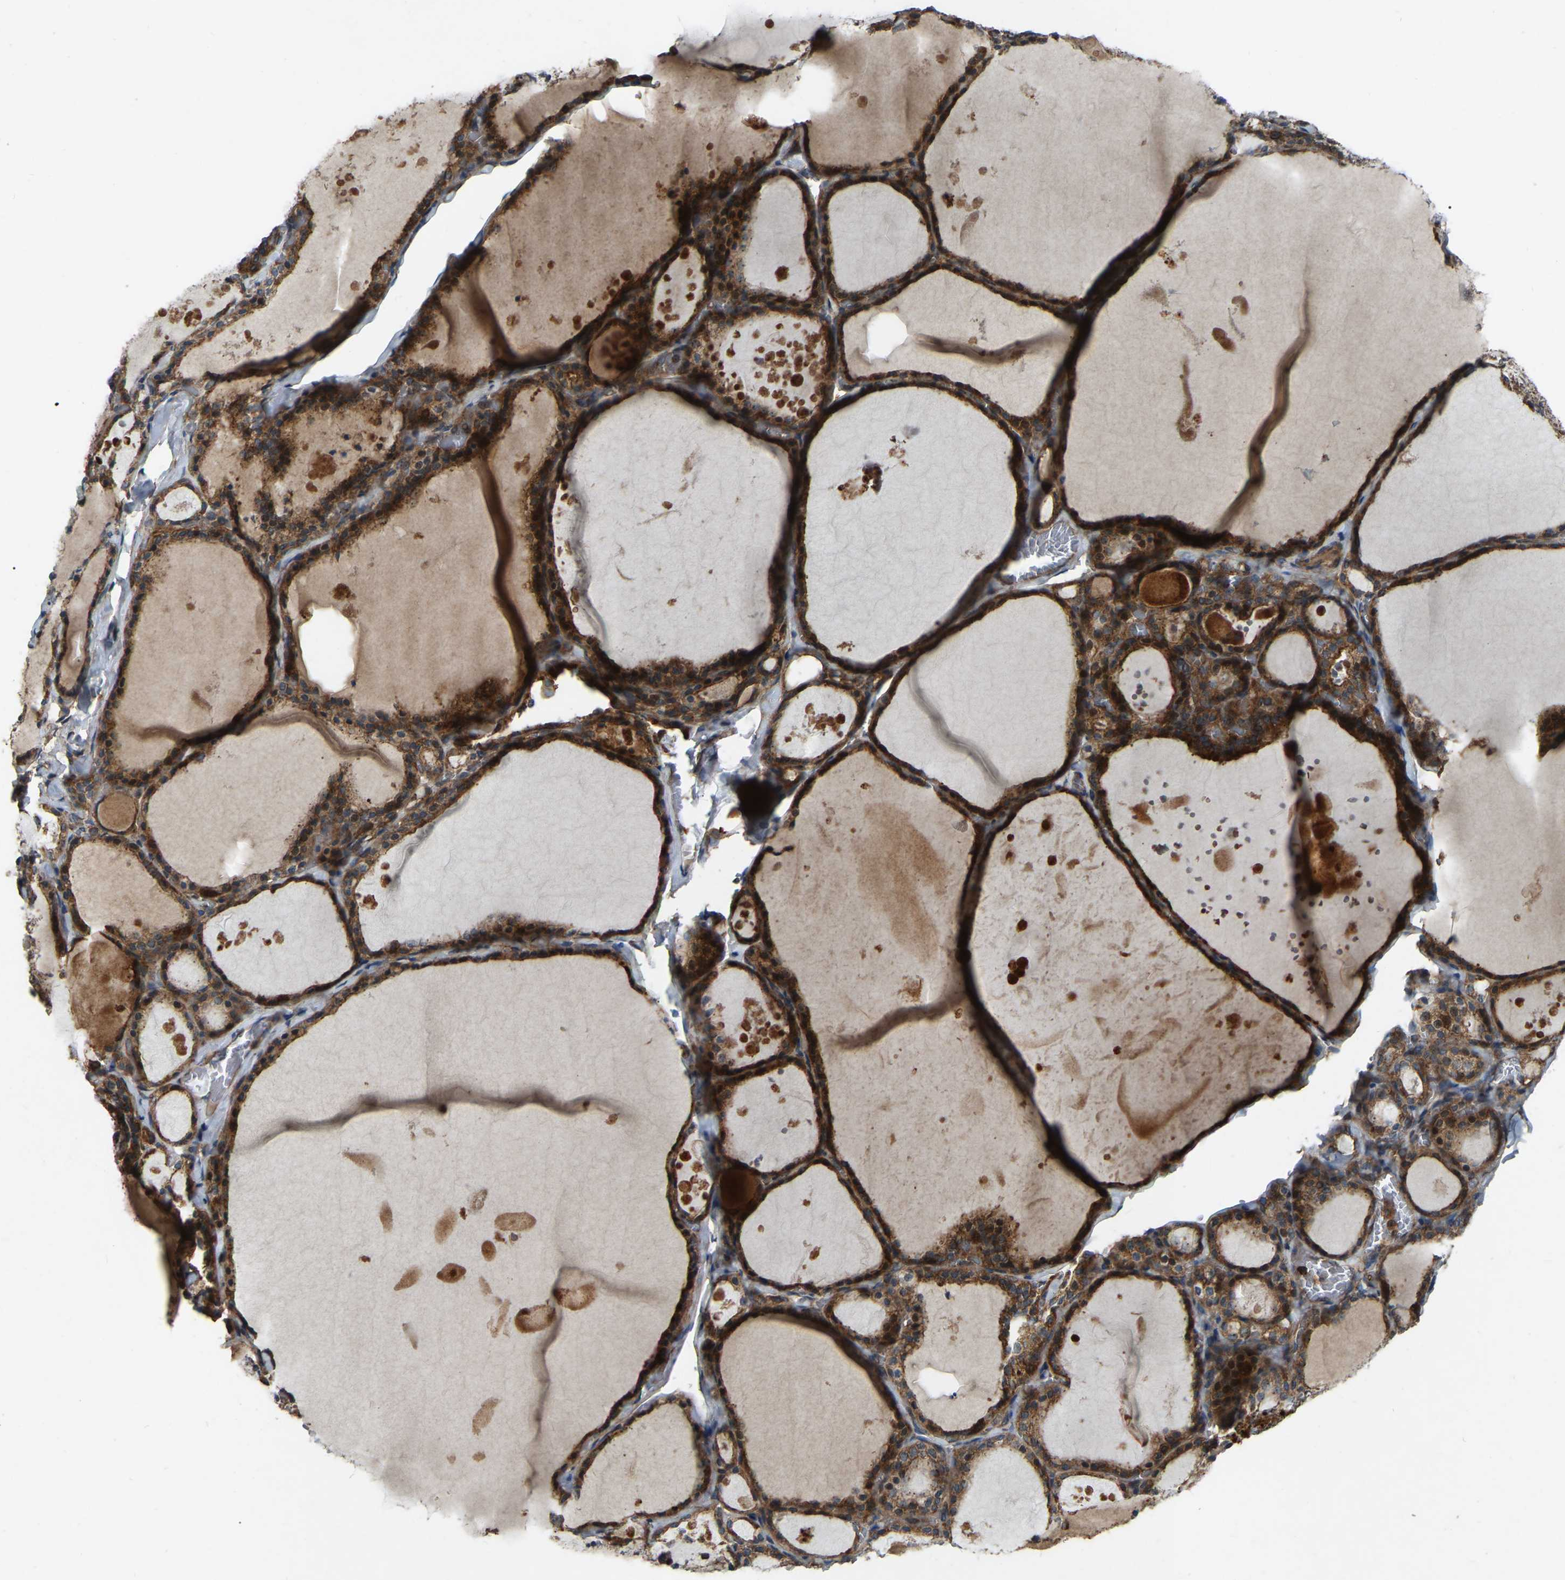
{"staining": {"intensity": "strong", "quantity": ">75%", "location": "cytoplasmic/membranous"}, "tissue": "thyroid gland", "cell_type": "Glandular cells", "image_type": "normal", "snomed": [{"axis": "morphology", "description": "Normal tissue, NOS"}, {"axis": "topography", "description": "Thyroid gland"}], "caption": "IHC of benign human thyroid gland displays high levels of strong cytoplasmic/membranous positivity in about >75% of glandular cells.", "gene": "SAMD9L", "patient": {"sex": "male", "age": 56}}